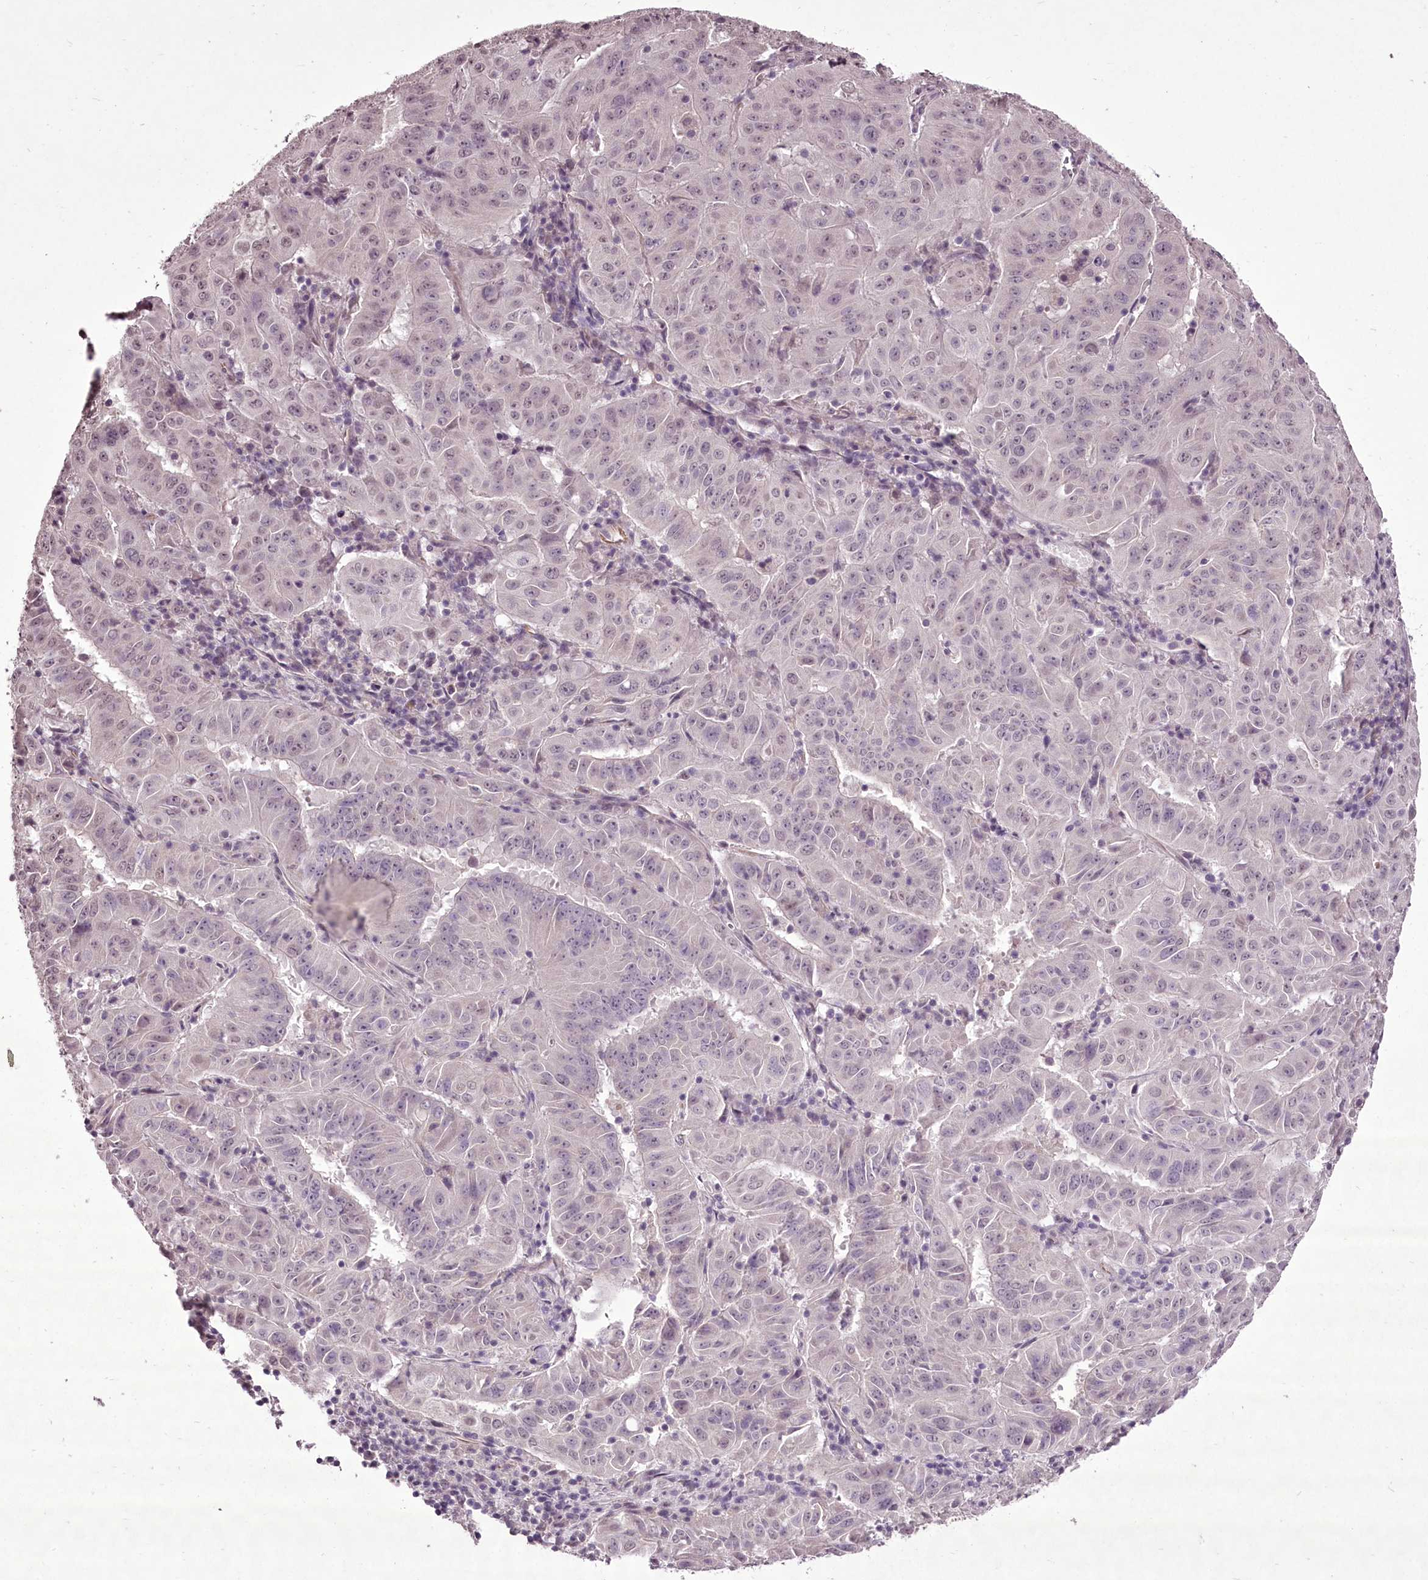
{"staining": {"intensity": "negative", "quantity": "none", "location": "none"}, "tissue": "pancreatic cancer", "cell_type": "Tumor cells", "image_type": "cancer", "snomed": [{"axis": "morphology", "description": "Adenocarcinoma, NOS"}, {"axis": "topography", "description": "Pancreas"}], "caption": "The immunohistochemistry (IHC) photomicrograph has no significant expression in tumor cells of pancreatic adenocarcinoma tissue.", "gene": "C1orf56", "patient": {"sex": "male", "age": 63}}